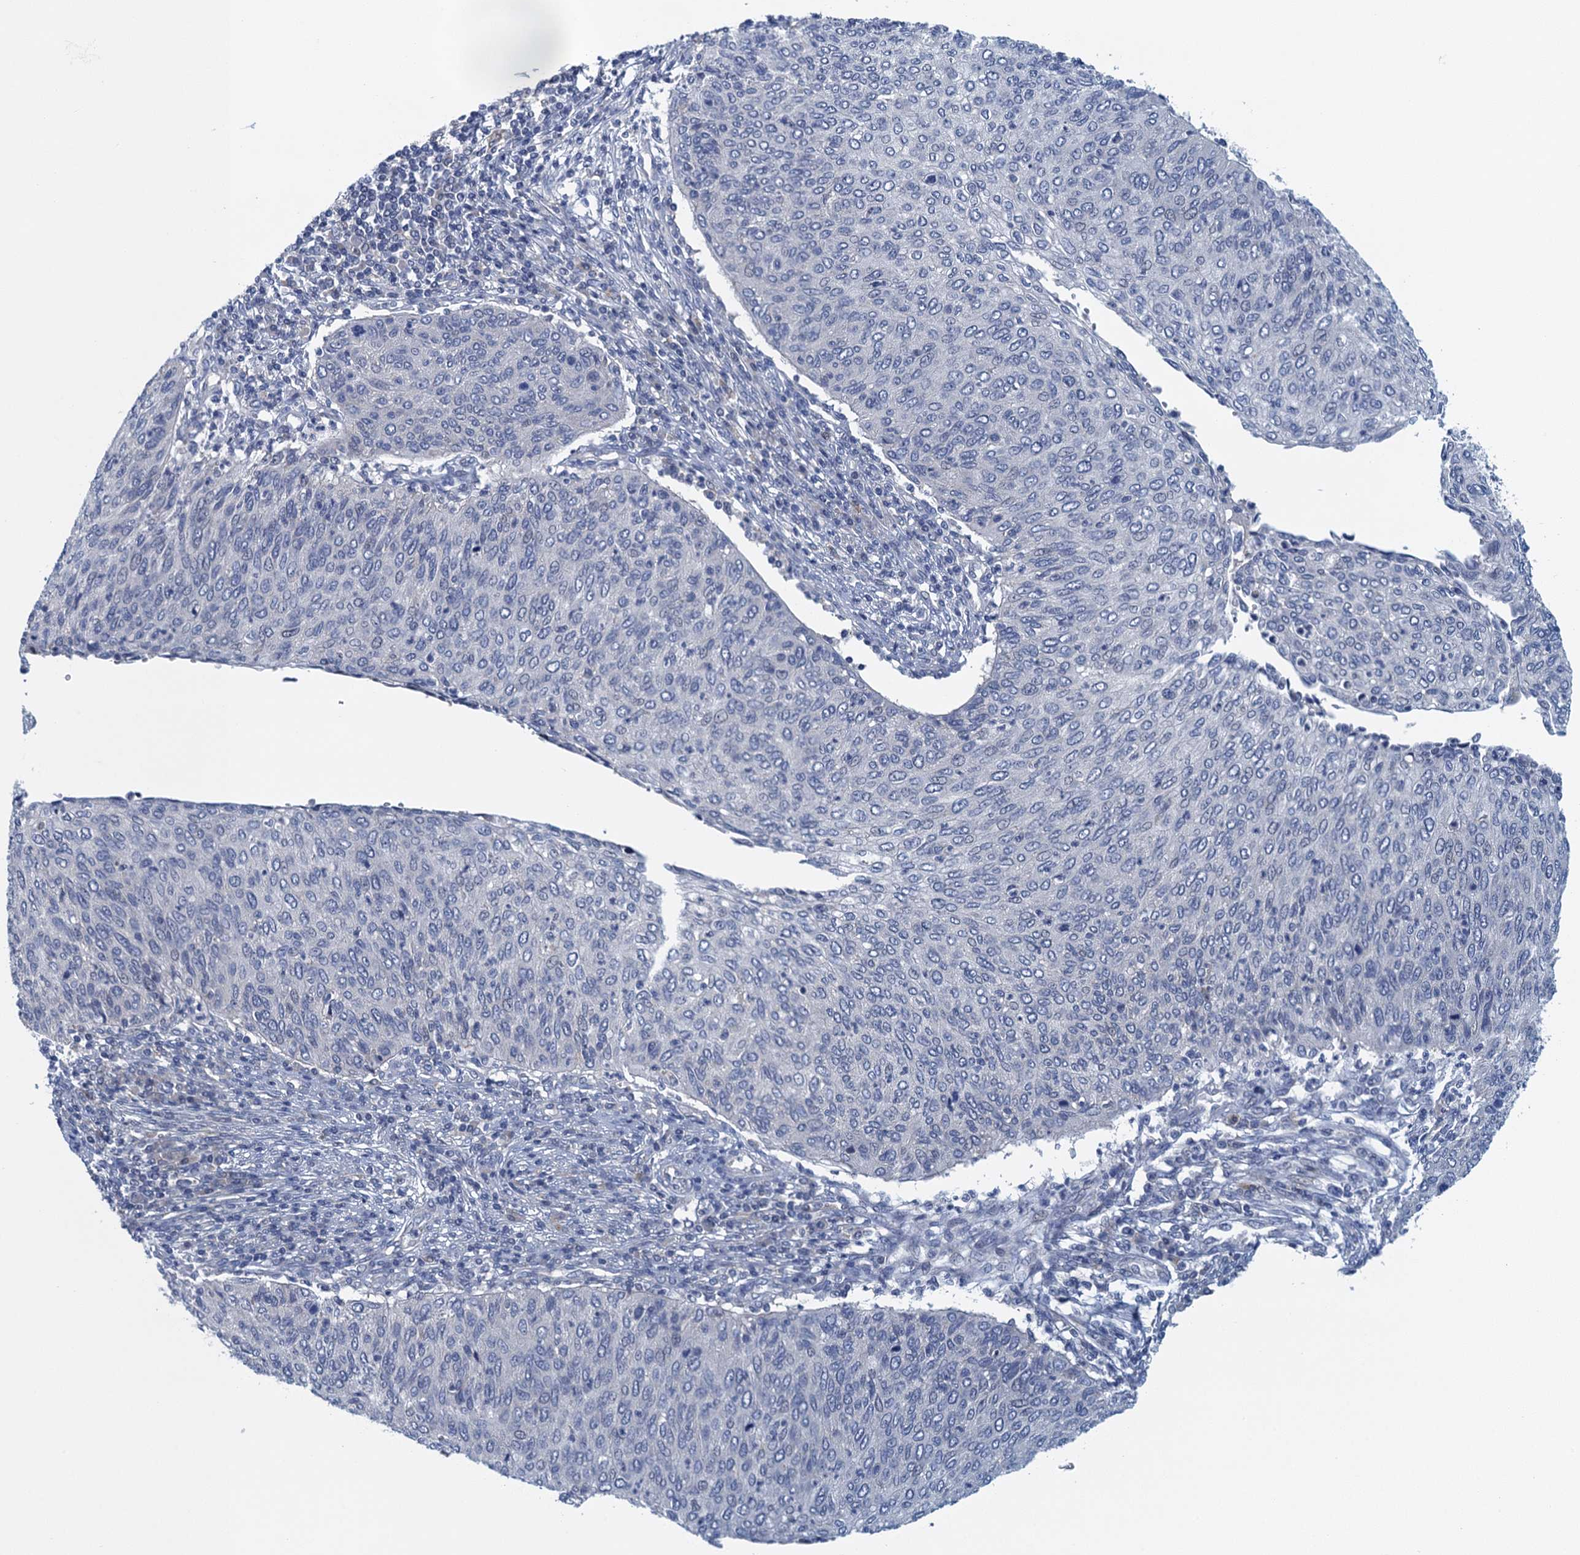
{"staining": {"intensity": "negative", "quantity": "none", "location": "none"}, "tissue": "cervical cancer", "cell_type": "Tumor cells", "image_type": "cancer", "snomed": [{"axis": "morphology", "description": "Squamous cell carcinoma, NOS"}, {"axis": "topography", "description": "Cervix"}], "caption": "This is an immunohistochemistry image of human cervical squamous cell carcinoma. There is no expression in tumor cells.", "gene": "NCKAP1L", "patient": {"sex": "female", "age": 38}}